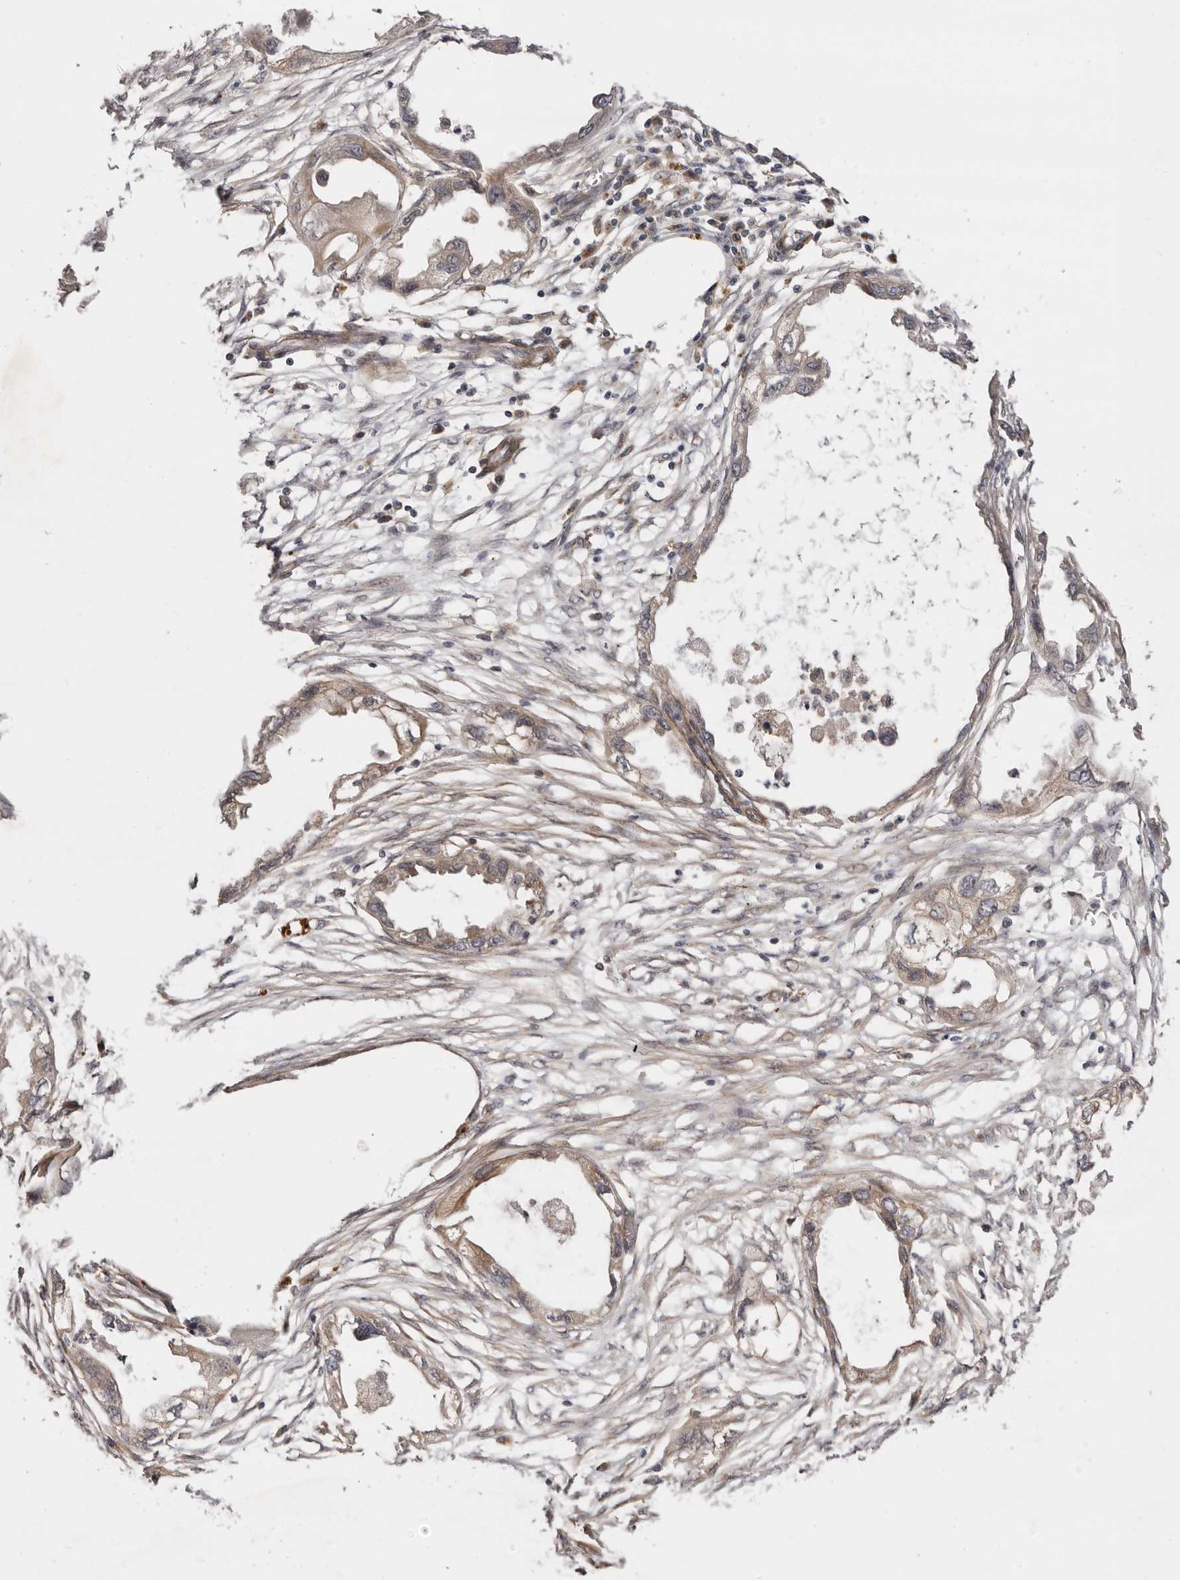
{"staining": {"intensity": "moderate", "quantity": ">75%", "location": "cytoplasmic/membranous"}, "tissue": "endometrial cancer", "cell_type": "Tumor cells", "image_type": "cancer", "snomed": [{"axis": "morphology", "description": "Adenocarcinoma, NOS"}, {"axis": "morphology", "description": "Adenocarcinoma, metastatic, NOS"}, {"axis": "topography", "description": "Adipose tissue"}, {"axis": "topography", "description": "Endometrium"}], "caption": "Adenocarcinoma (endometrial) stained for a protein (brown) exhibits moderate cytoplasmic/membranous positive staining in approximately >75% of tumor cells.", "gene": "MICAL2", "patient": {"sex": "female", "age": 67}}